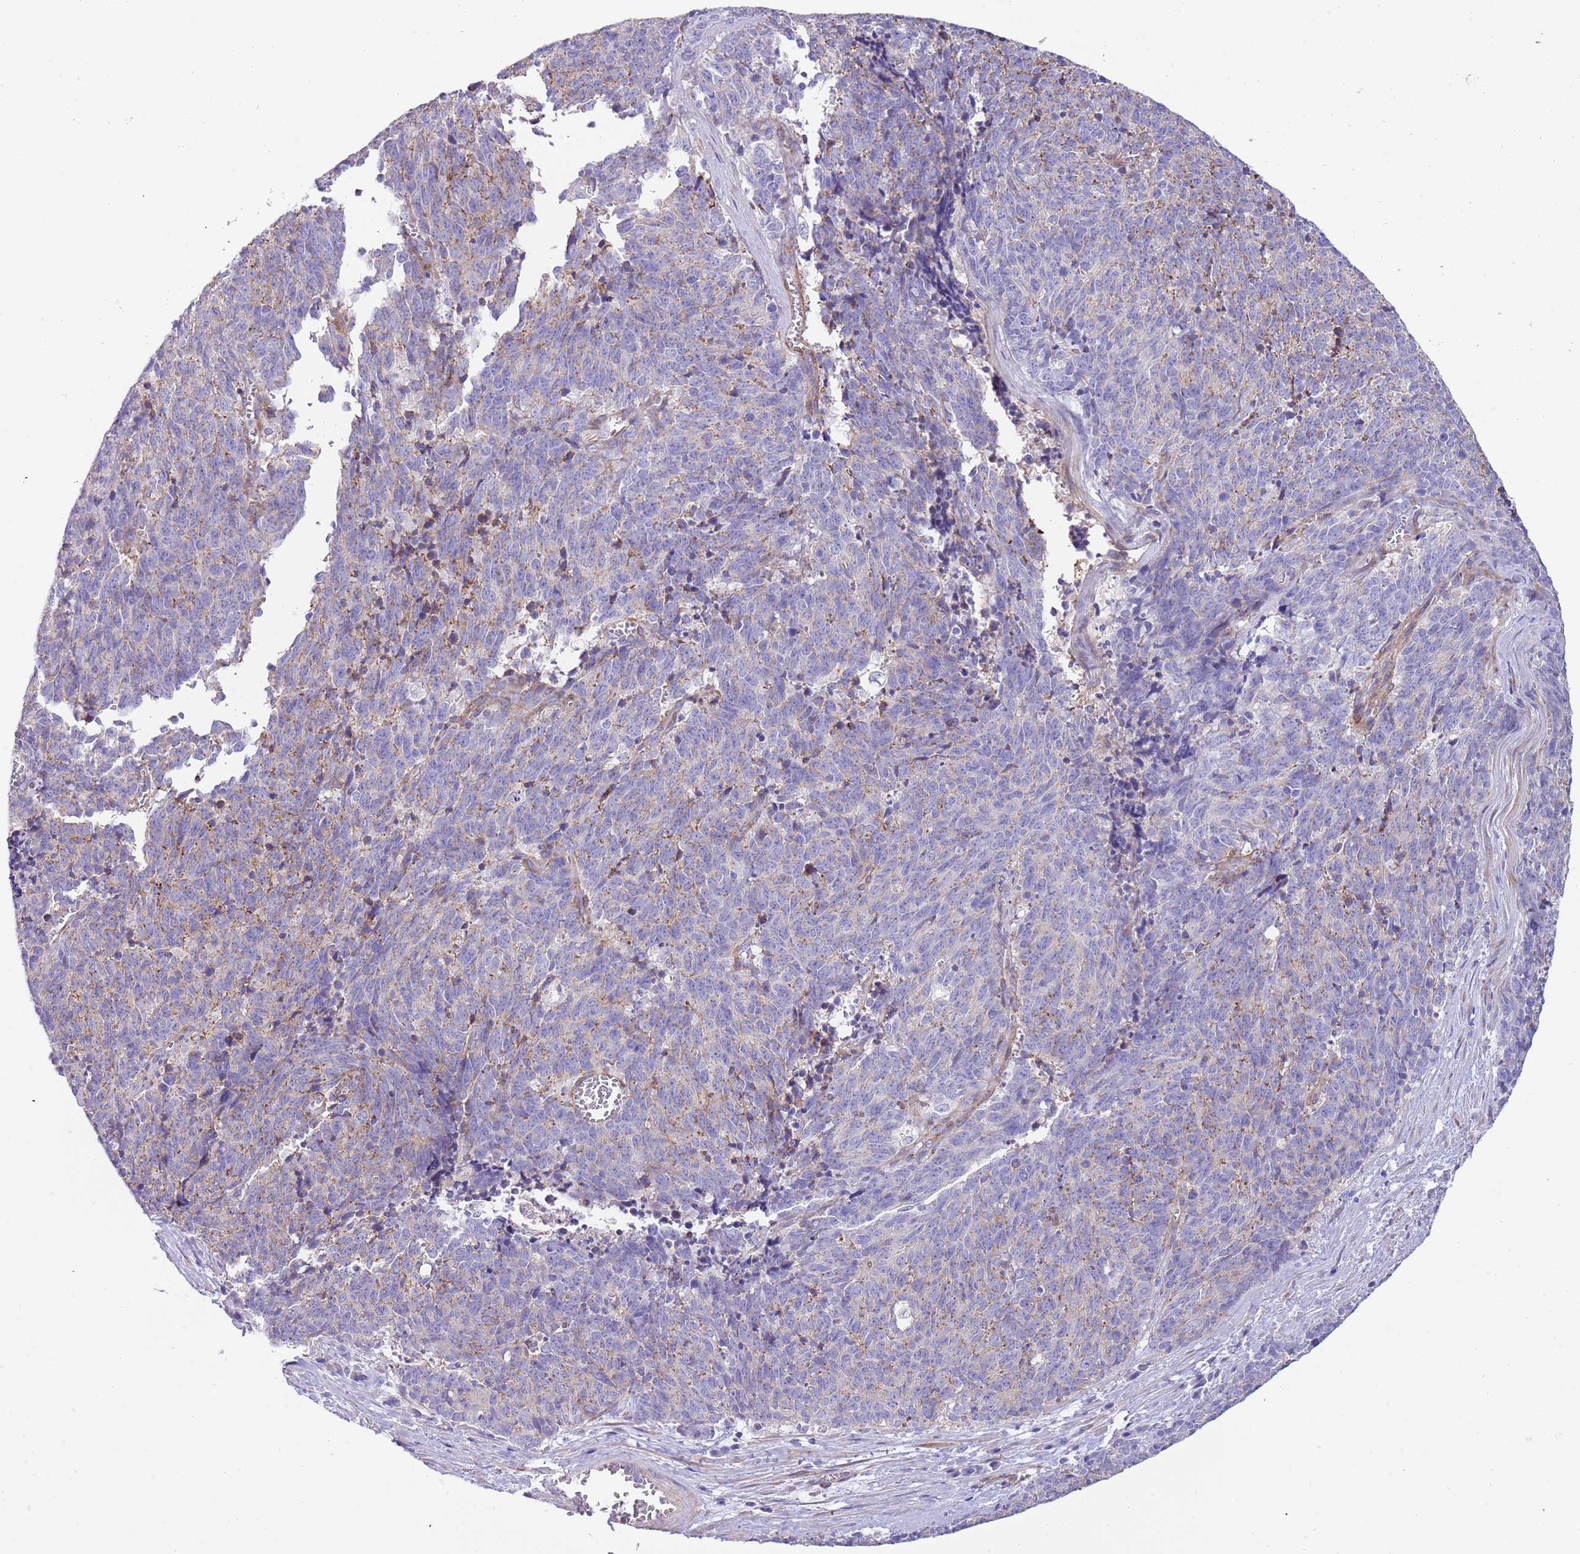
{"staining": {"intensity": "moderate", "quantity": "<25%", "location": "cytoplasmic/membranous"}, "tissue": "cervical cancer", "cell_type": "Tumor cells", "image_type": "cancer", "snomed": [{"axis": "morphology", "description": "Squamous cell carcinoma, NOS"}, {"axis": "topography", "description": "Cervix"}], "caption": "Squamous cell carcinoma (cervical) was stained to show a protein in brown. There is low levels of moderate cytoplasmic/membranous expression in about <25% of tumor cells.", "gene": "SERINC3", "patient": {"sex": "female", "age": 29}}